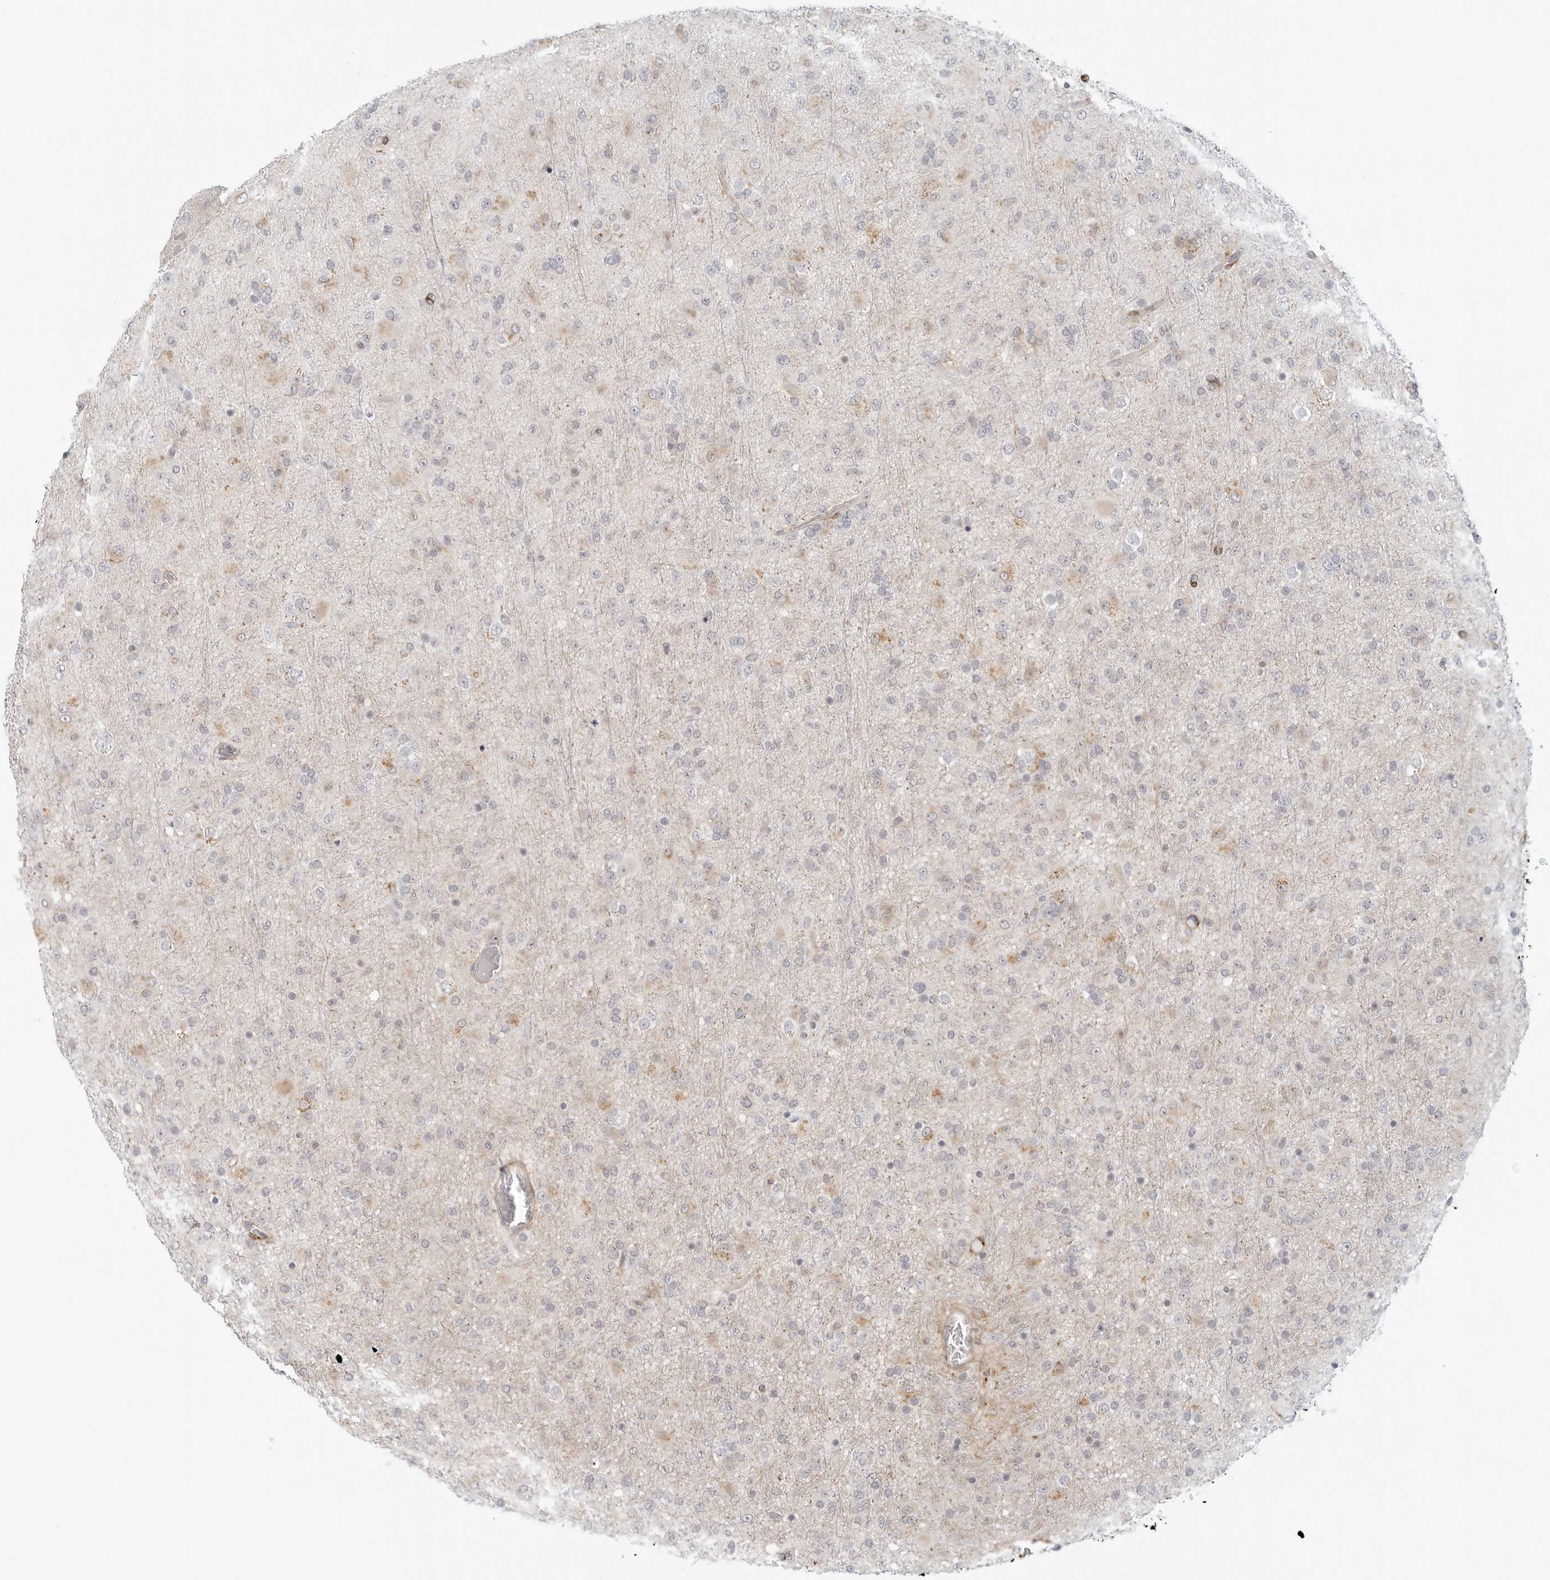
{"staining": {"intensity": "negative", "quantity": "none", "location": "none"}, "tissue": "glioma", "cell_type": "Tumor cells", "image_type": "cancer", "snomed": [{"axis": "morphology", "description": "Glioma, malignant, Low grade"}, {"axis": "topography", "description": "Brain"}], "caption": "The photomicrograph demonstrates no staining of tumor cells in glioma.", "gene": "C1QTNF1", "patient": {"sex": "male", "age": 65}}